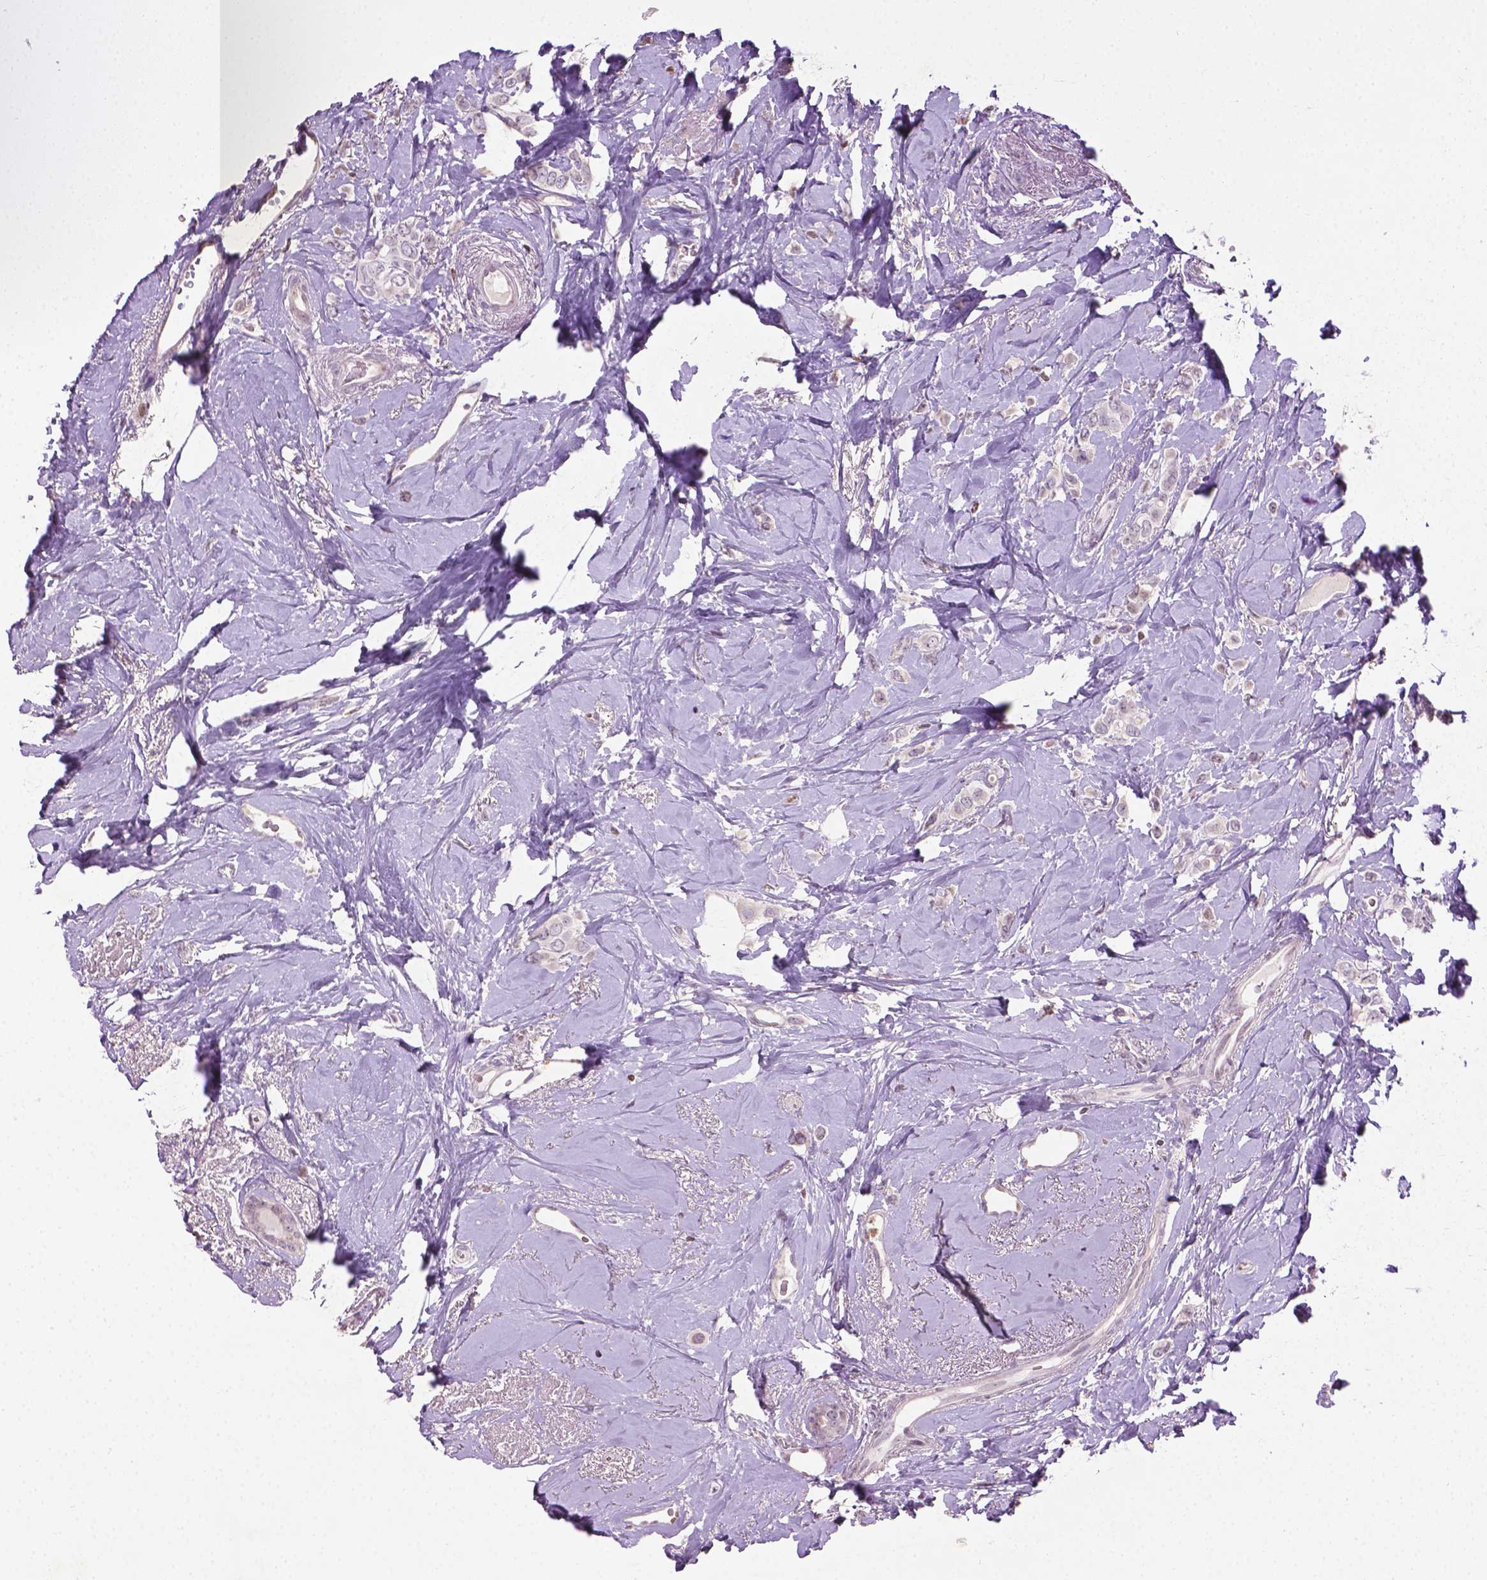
{"staining": {"intensity": "negative", "quantity": "none", "location": "none"}, "tissue": "breast cancer", "cell_type": "Tumor cells", "image_type": "cancer", "snomed": [{"axis": "morphology", "description": "Lobular carcinoma"}, {"axis": "topography", "description": "Breast"}], "caption": "Photomicrograph shows no protein expression in tumor cells of breast cancer tissue.", "gene": "NTNG2", "patient": {"sex": "female", "age": 66}}